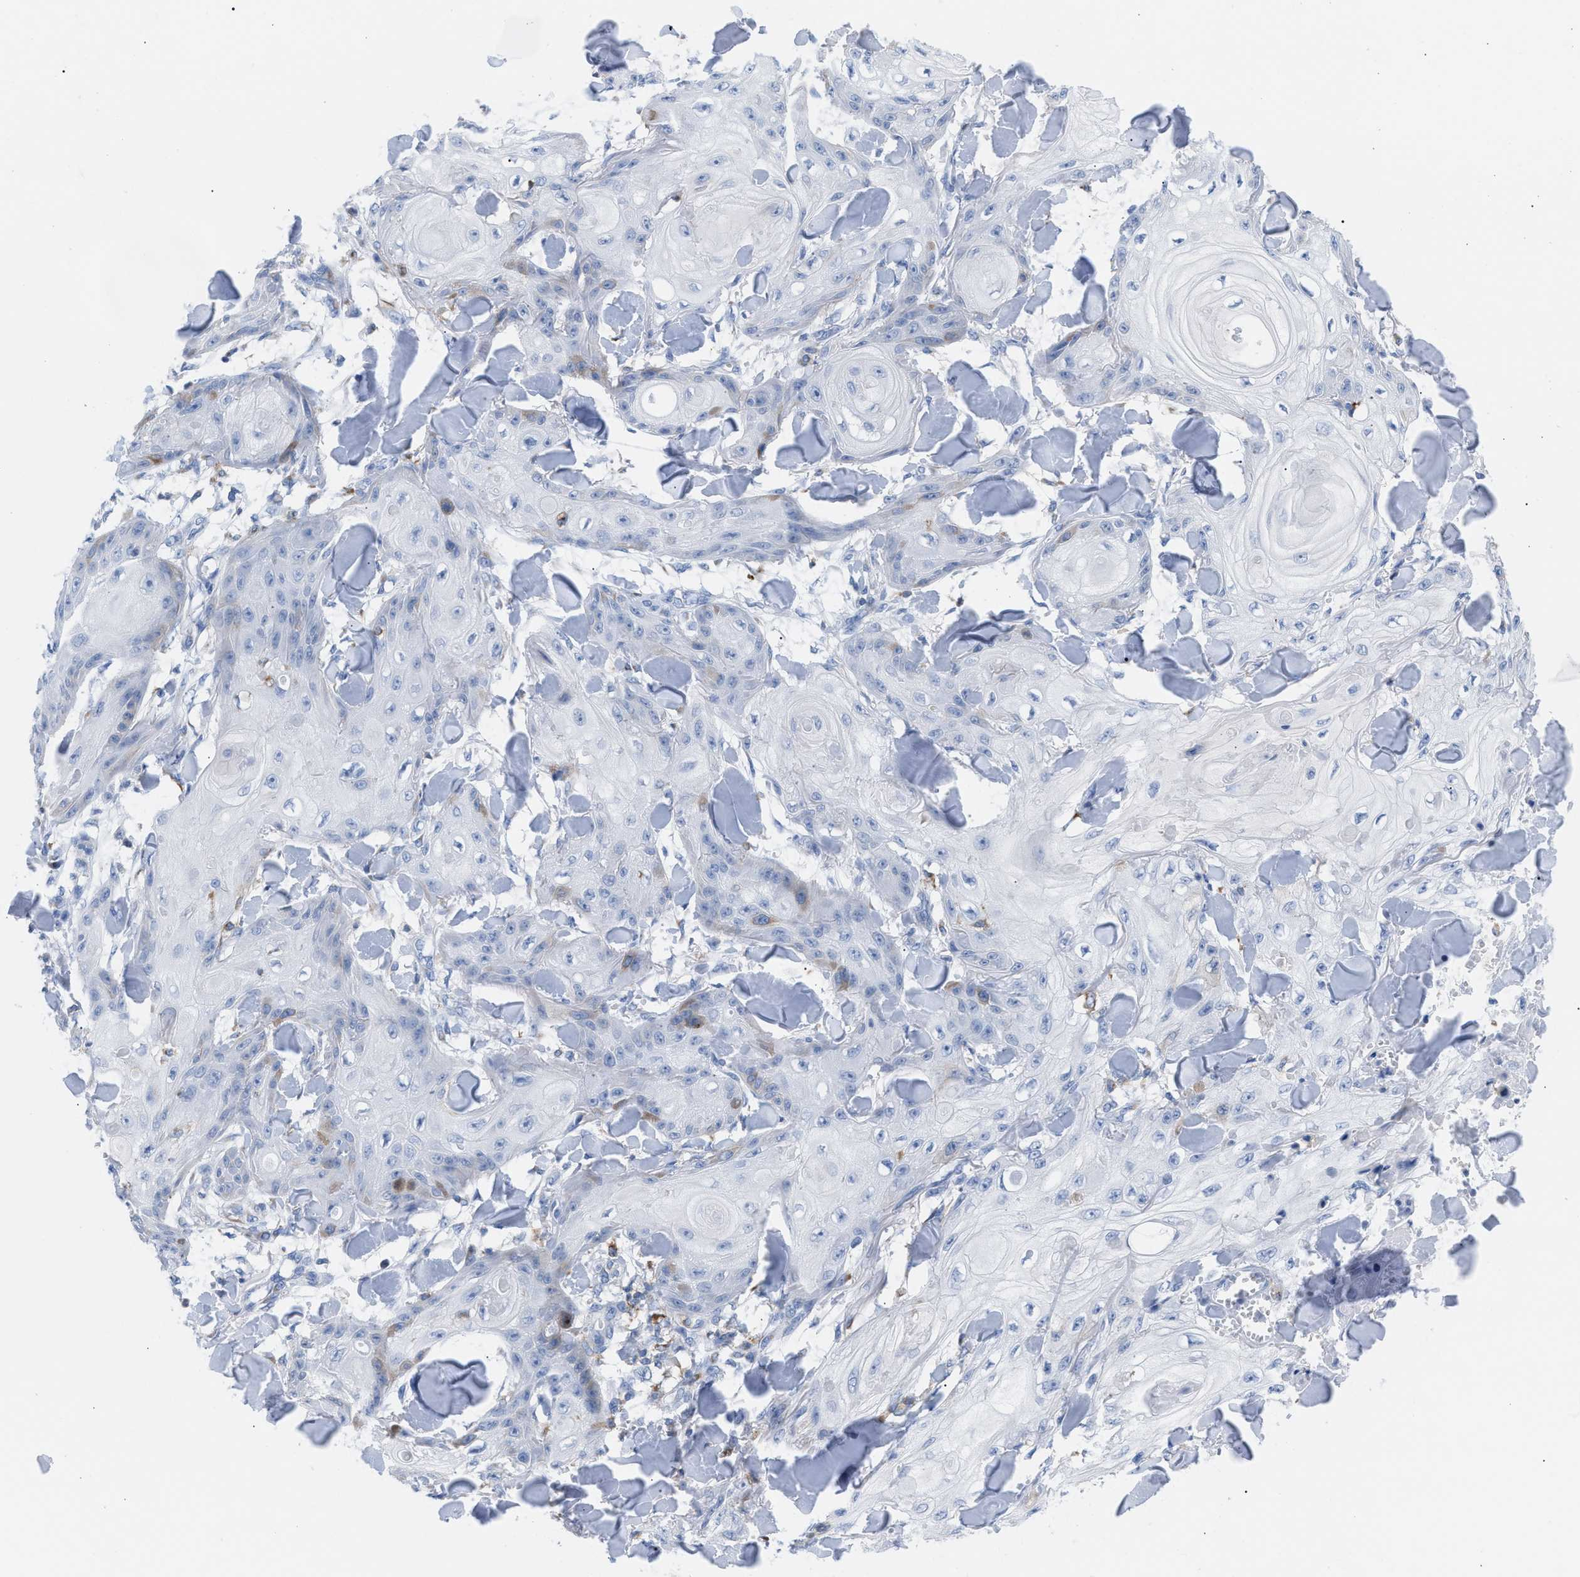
{"staining": {"intensity": "negative", "quantity": "none", "location": "none"}, "tissue": "skin cancer", "cell_type": "Tumor cells", "image_type": "cancer", "snomed": [{"axis": "morphology", "description": "Squamous cell carcinoma, NOS"}, {"axis": "topography", "description": "Skin"}], "caption": "Immunohistochemical staining of skin cancer (squamous cell carcinoma) reveals no significant positivity in tumor cells.", "gene": "TACC3", "patient": {"sex": "male", "age": 74}}